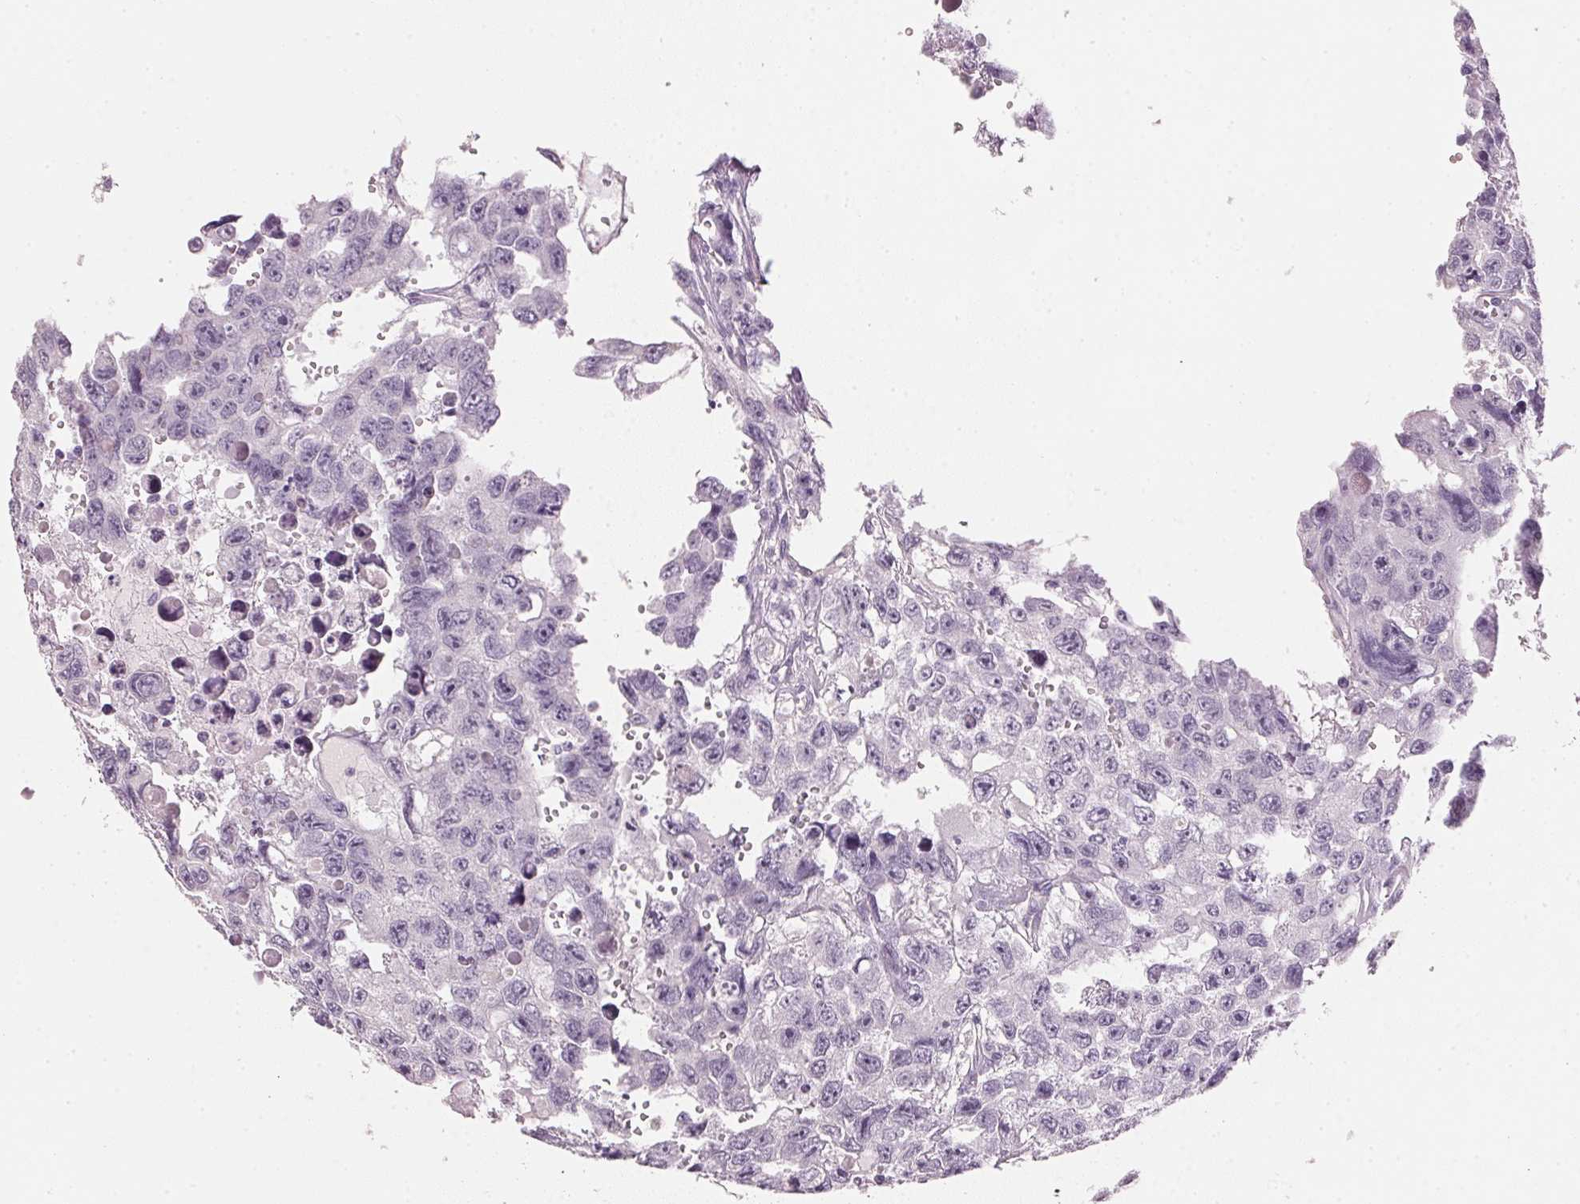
{"staining": {"intensity": "negative", "quantity": "none", "location": "none"}, "tissue": "testis cancer", "cell_type": "Tumor cells", "image_type": "cancer", "snomed": [{"axis": "morphology", "description": "Seminoma, NOS"}, {"axis": "topography", "description": "Testis"}], "caption": "The image exhibits no significant positivity in tumor cells of testis seminoma. (DAB IHC, high magnification).", "gene": "IGFBP1", "patient": {"sex": "male", "age": 26}}